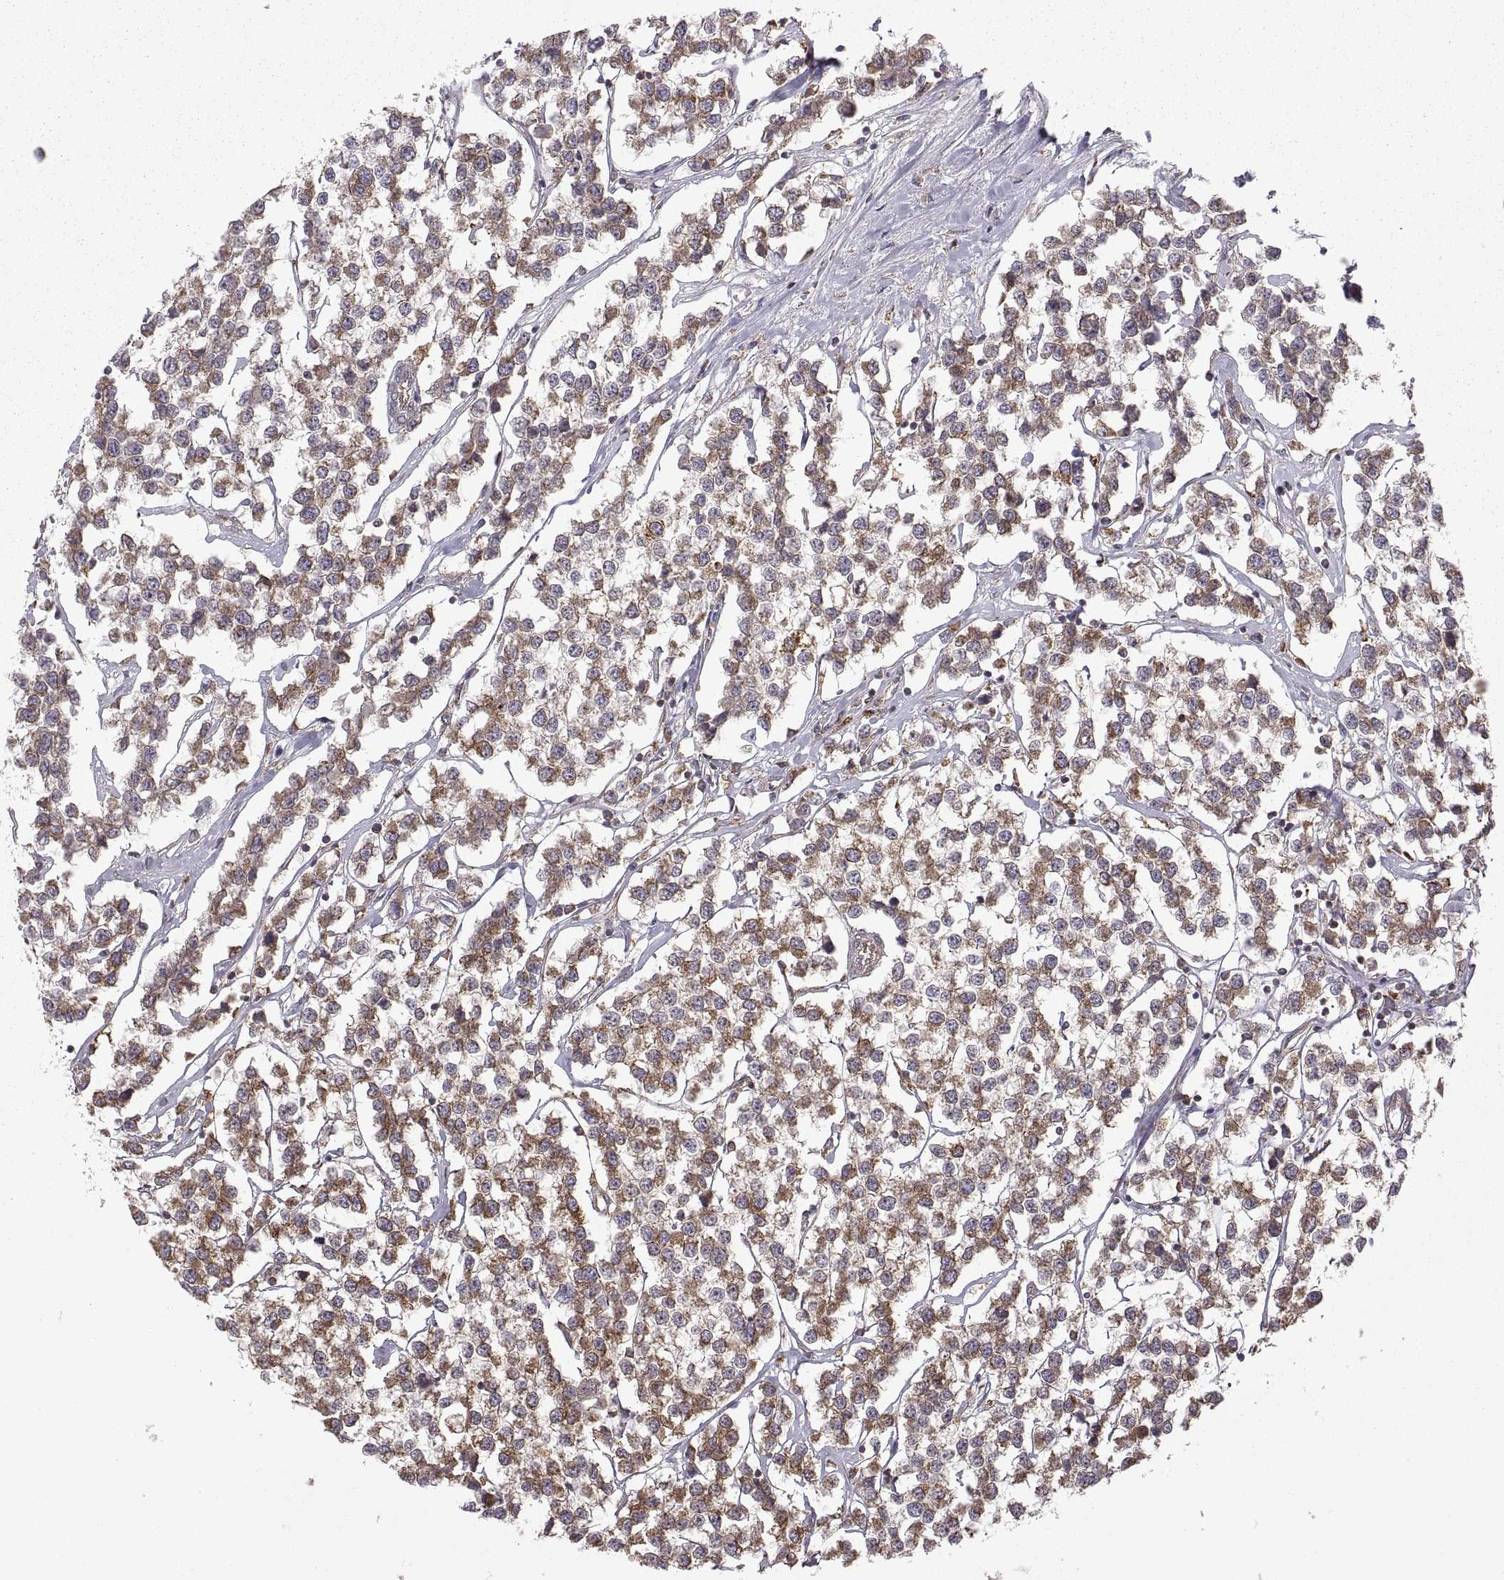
{"staining": {"intensity": "moderate", "quantity": "25%-75%", "location": "cytoplasmic/membranous"}, "tissue": "testis cancer", "cell_type": "Tumor cells", "image_type": "cancer", "snomed": [{"axis": "morphology", "description": "Seminoma, NOS"}, {"axis": "topography", "description": "Testis"}], "caption": "IHC micrograph of neoplastic tissue: human testis cancer (seminoma) stained using immunohistochemistry (IHC) displays medium levels of moderate protein expression localized specifically in the cytoplasmic/membranous of tumor cells, appearing as a cytoplasmic/membranous brown color.", "gene": "PDIA3", "patient": {"sex": "male", "age": 59}}